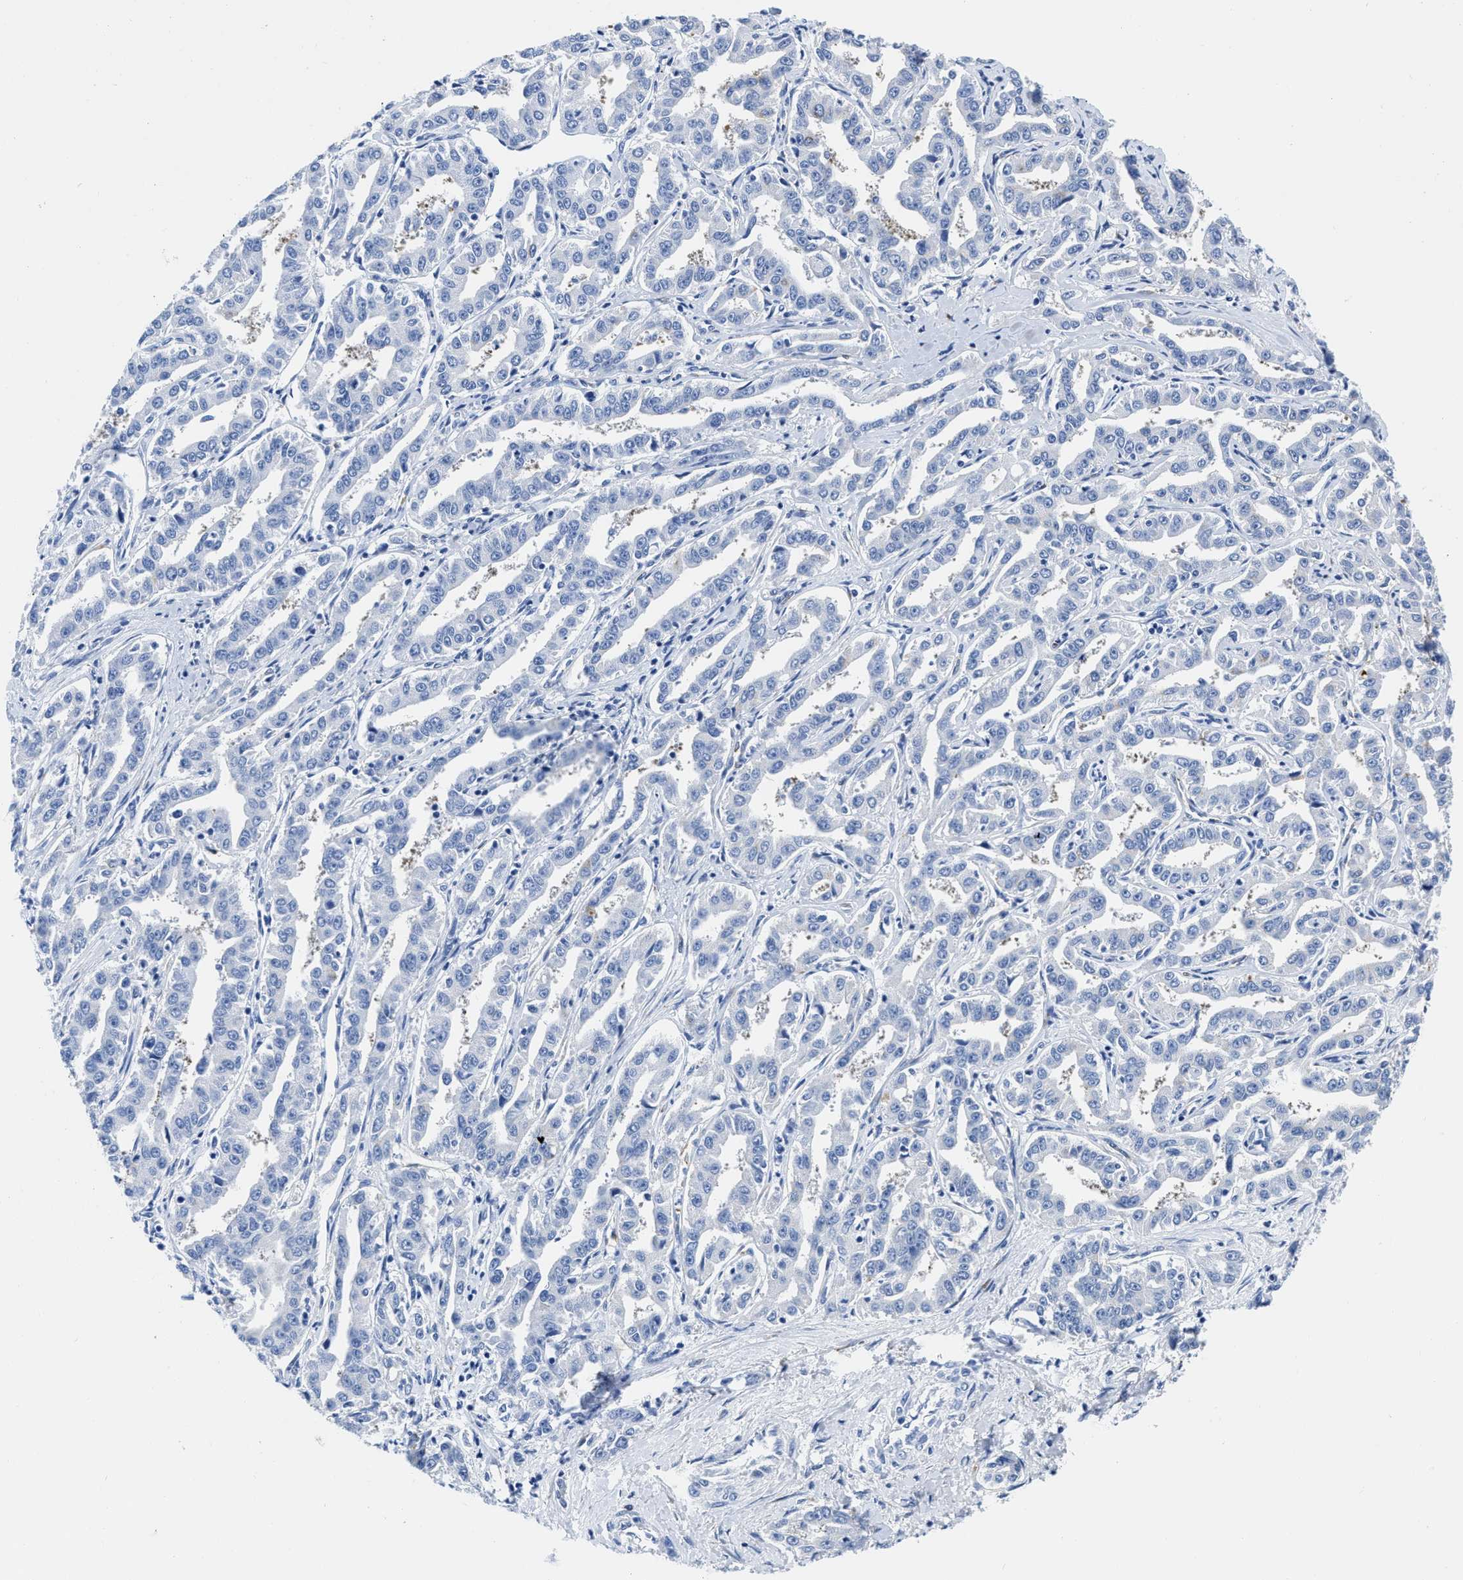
{"staining": {"intensity": "negative", "quantity": "none", "location": "none"}, "tissue": "liver cancer", "cell_type": "Tumor cells", "image_type": "cancer", "snomed": [{"axis": "morphology", "description": "Cholangiocarcinoma"}, {"axis": "topography", "description": "Liver"}], "caption": "This is an immunohistochemistry (IHC) micrograph of cholangiocarcinoma (liver). There is no expression in tumor cells.", "gene": "TVP23B", "patient": {"sex": "male", "age": 59}}